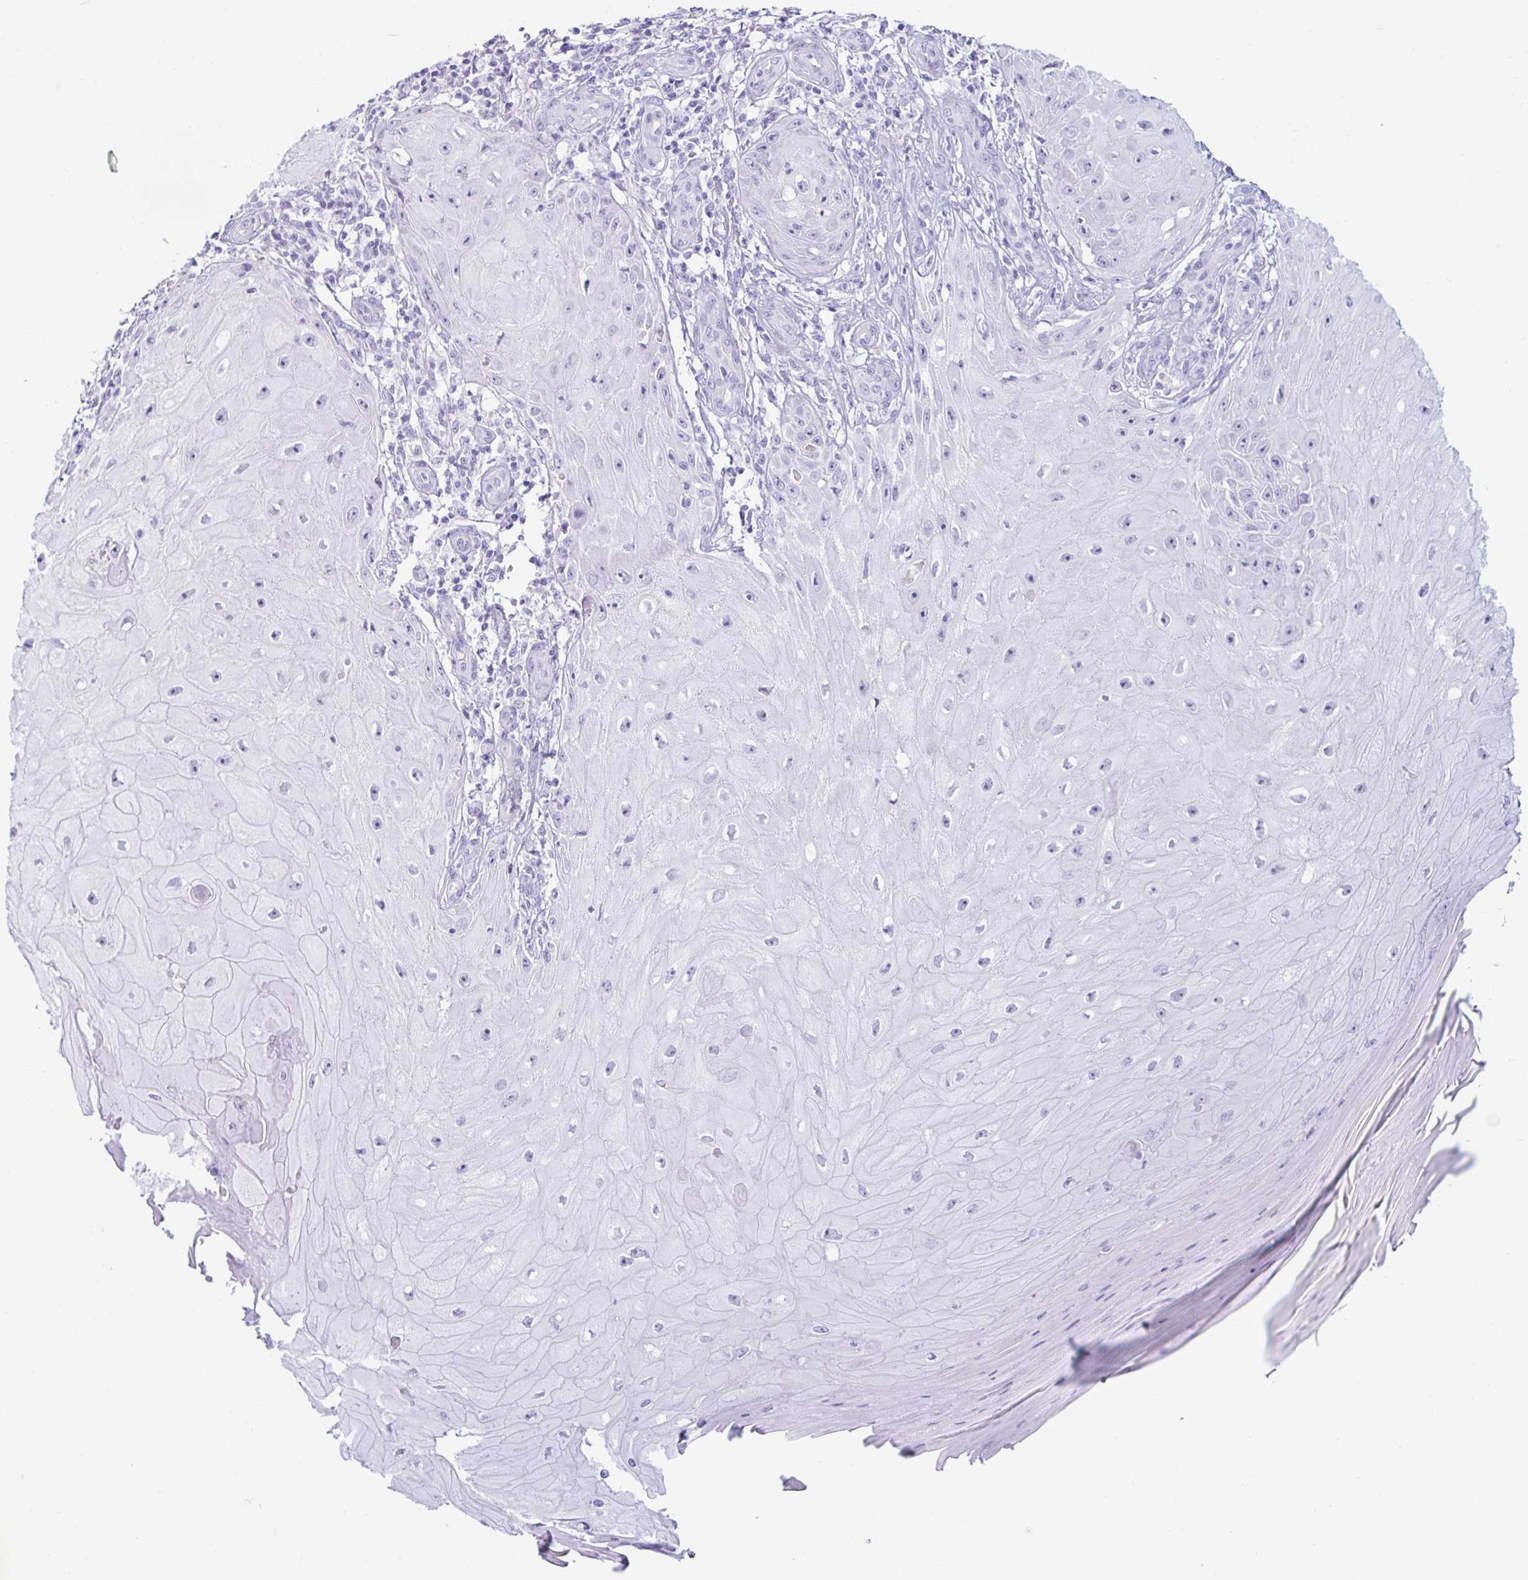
{"staining": {"intensity": "negative", "quantity": "none", "location": "none"}, "tissue": "skin cancer", "cell_type": "Tumor cells", "image_type": "cancer", "snomed": [{"axis": "morphology", "description": "Squamous cell carcinoma, NOS"}, {"axis": "topography", "description": "Skin"}], "caption": "Tumor cells are negative for protein expression in human skin cancer.", "gene": "BEST1", "patient": {"sex": "female", "age": 77}}